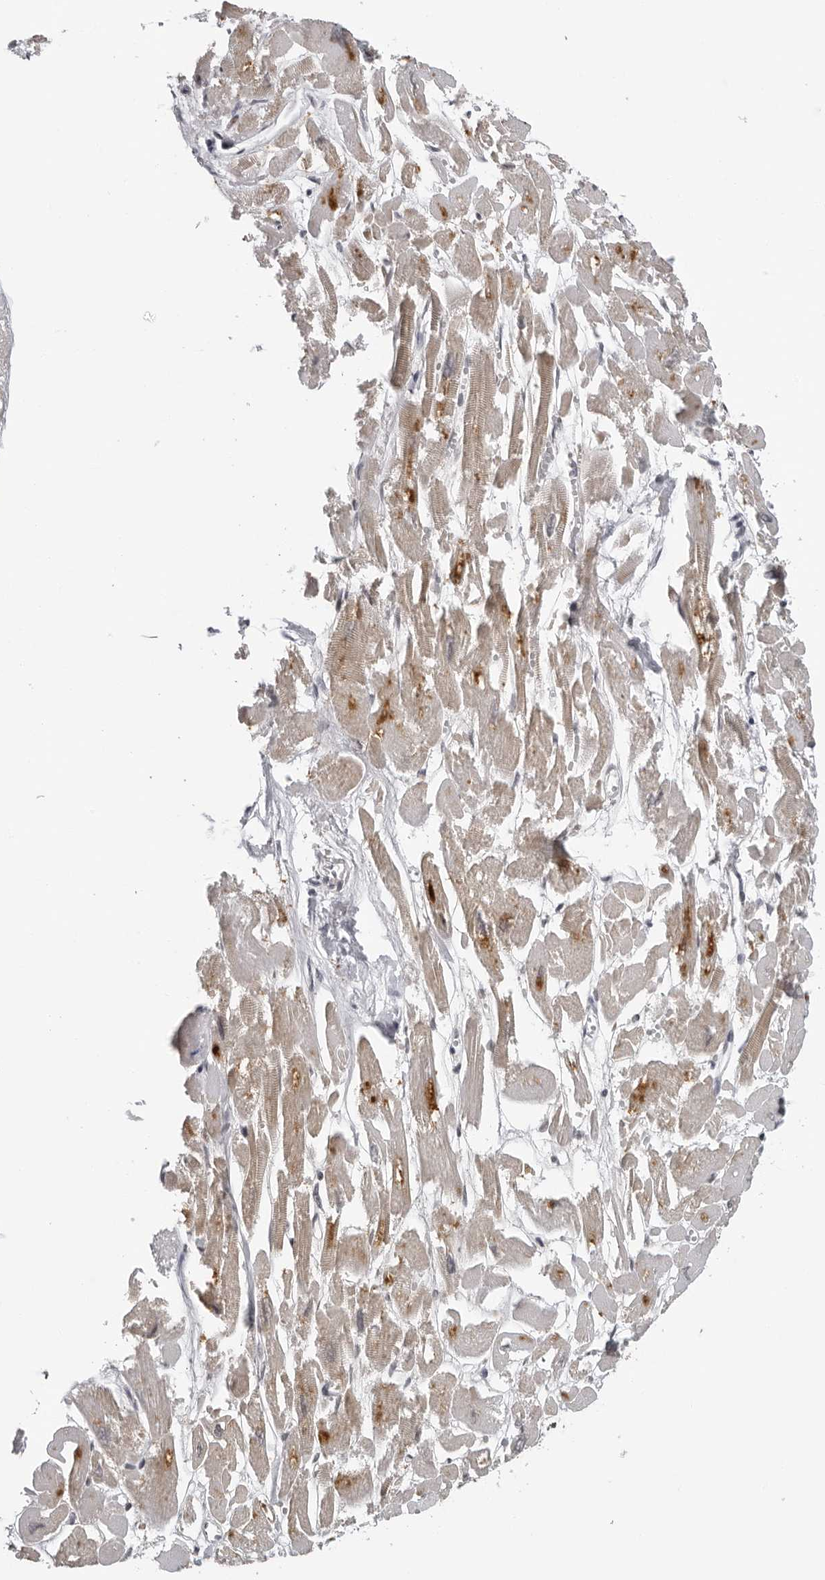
{"staining": {"intensity": "moderate", "quantity": "25%-75%", "location": "cytoplasmic/membranous"}, "tissue": "heart muscle", "cell_type": "Cardiomyocytes", "image_type": "normal", "snomed": [{"axis": "morphology", "description": "Normal tissue, NOS"}, {"axis": "topography", "description": "Heart"}], "caption": "Immunohistochemistry histopathology image of unremarkable heart muscle: human heart muscle stained using immunohistochemistry (IHC) reveals medium levels of moderate protein expression localized specifically in the cytoplasmic/membranous of cardiomyocytes, appearing as a cytoplasmic/membranous brown color.", "gene": "MAF", "patient": {"sex": "male", "age": 54}}